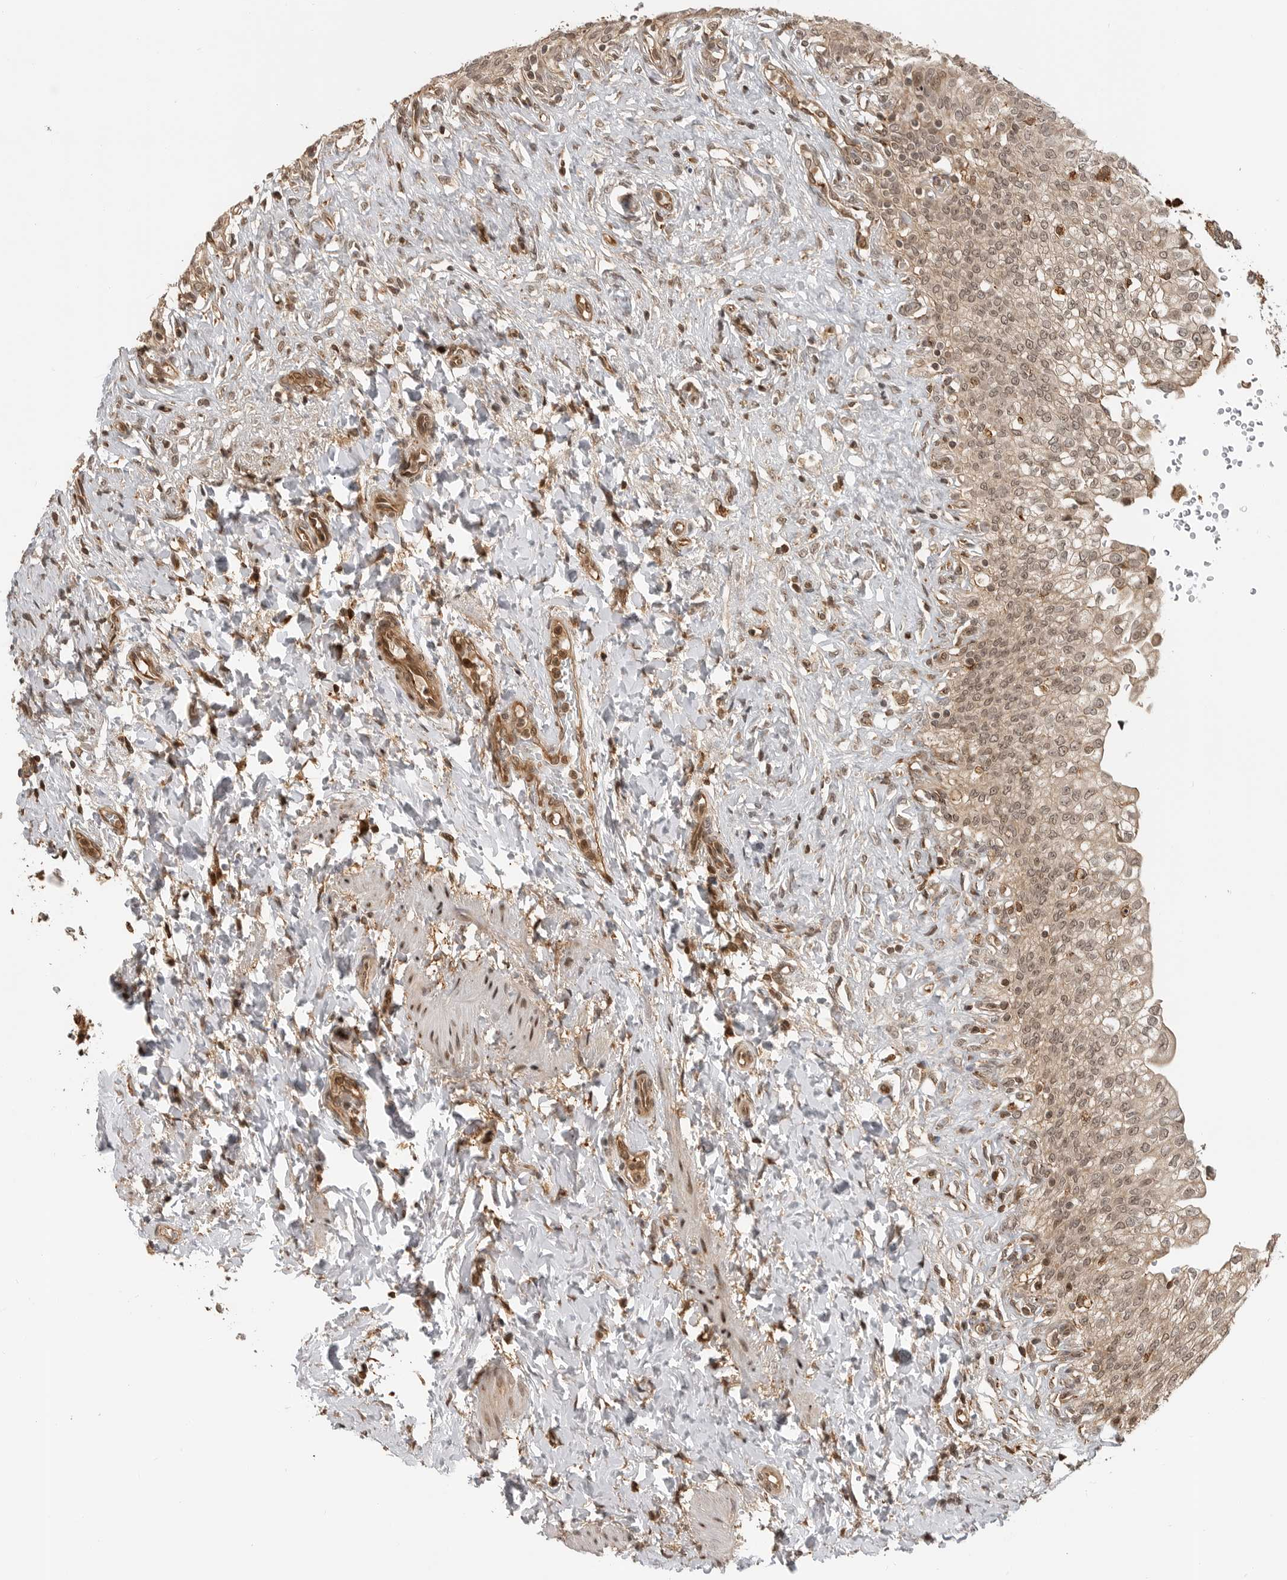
{"staining": {"intensity": "moderate", "quantity": ">75%", "location": "cytoplasmic/membranous,nuclear"}, "tissue": "urinary bladder", "cell_type": "Urothelial cells", "image_type": "normal", "snomed": [{"axis": "morphology", "description": "Urothelial carcinoma, High grade"}, {"axis": "topography", "description": "Urinary bladder"}], "caption": "A medium amount of moderate cytoplasmic/membranous,nuclear positivity is identified in about >75% of urothelial cells in benign urinary bladder. (IHC, brightfield microscopy, high magnification).", "gene": "BMP2K", "patient": {"sex": "male", "age": 46}}